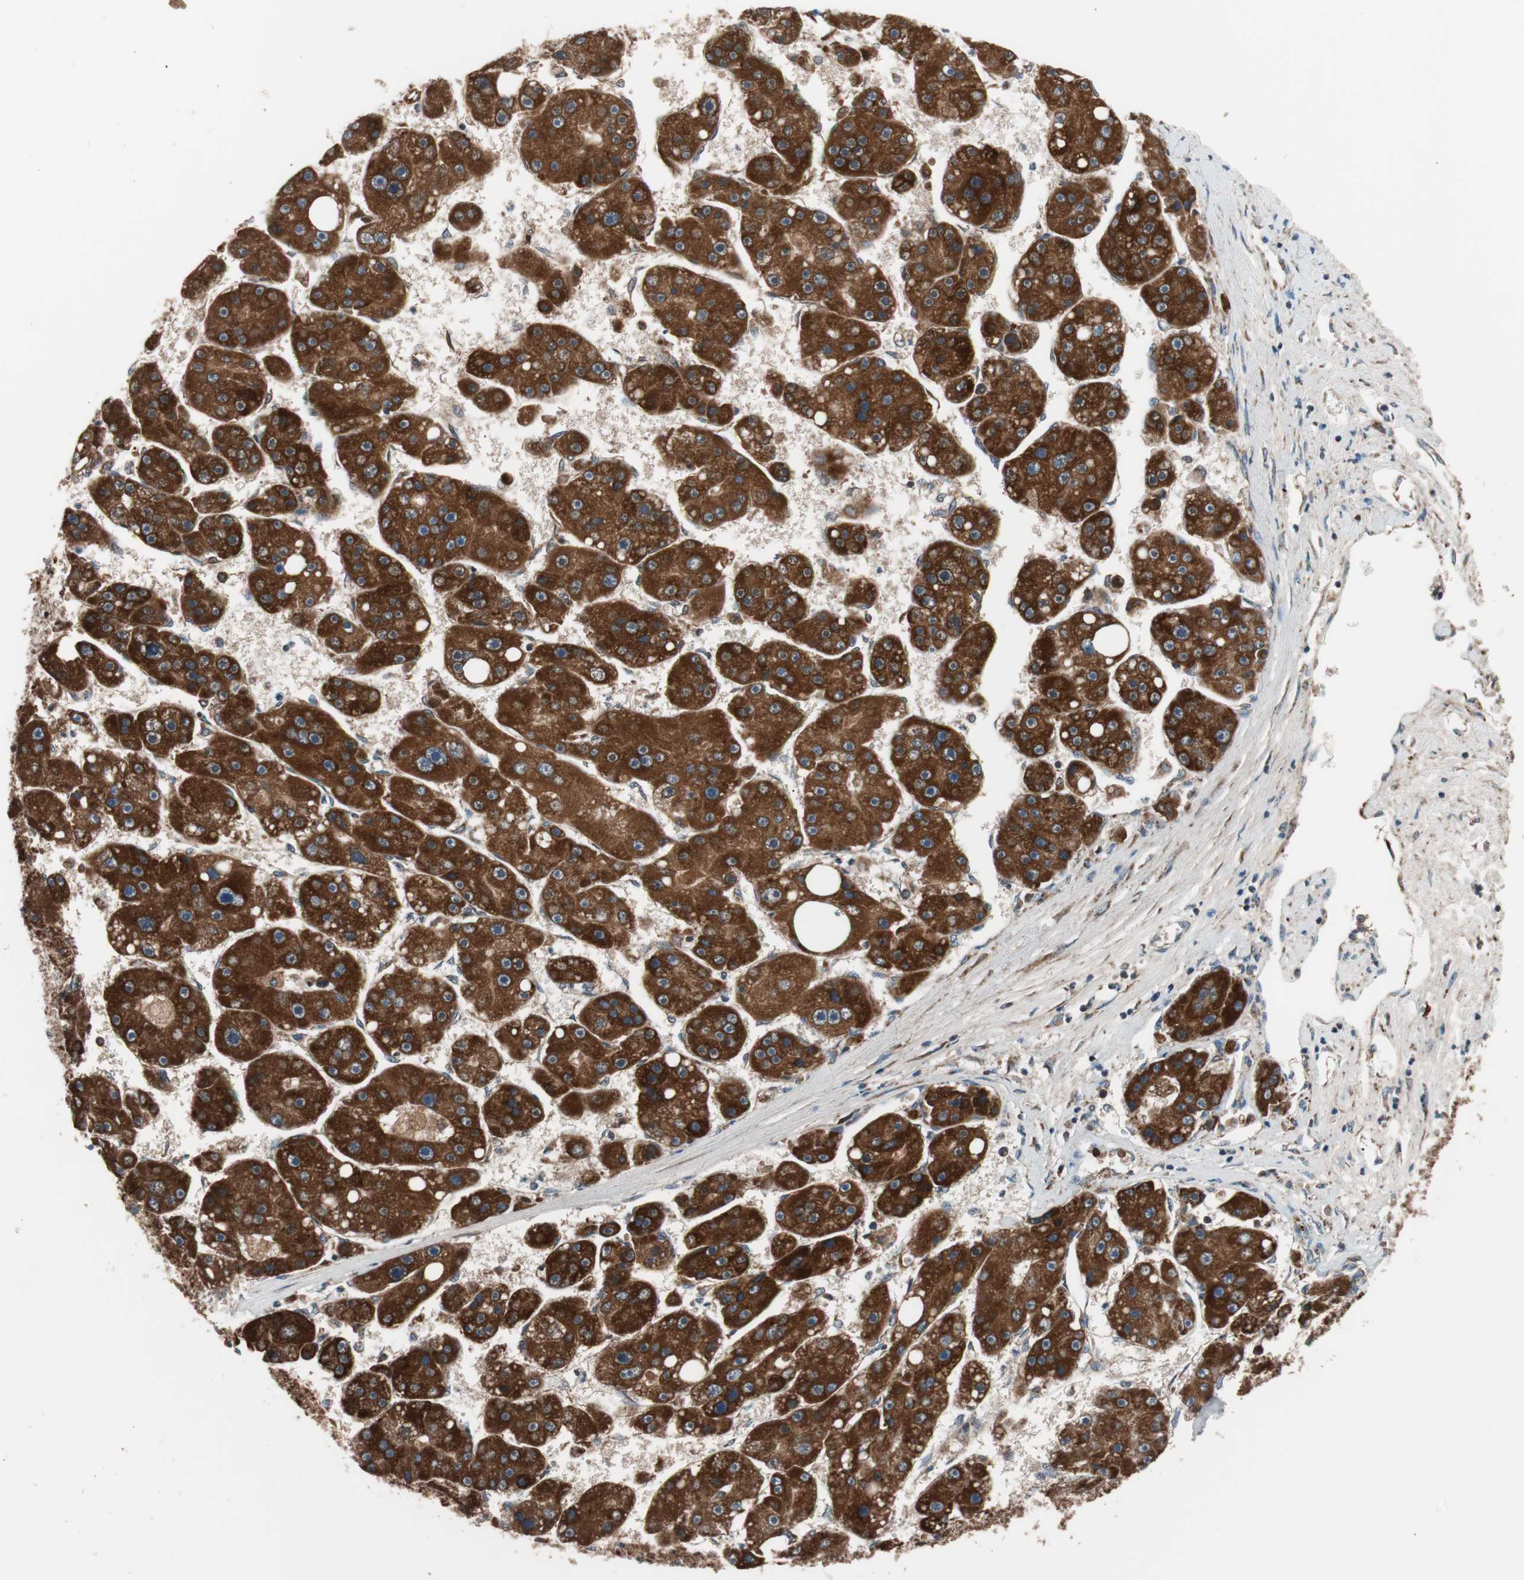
{"staining": {"intensity": "strong", "quantity": ">75%", "location": "cytoplasmic/membranous"}, "tissue": "liver cancer", "cell_type": "Tumor cells", "image_type": "cancer", "snomed": [{"axis": "morphology", "description": "Carcinoma, Hepatocellular, NOS"}, {"axis": "topography", "description": "Liver"}], "caption": "Tumor cells display high levels of strong cytoplasmic/membranous staining in approximately >75% of cells in human liver hepatocellular carcinoma.", "gene": "PITRM1", "patient": {"sex": "female", "age": 61}}